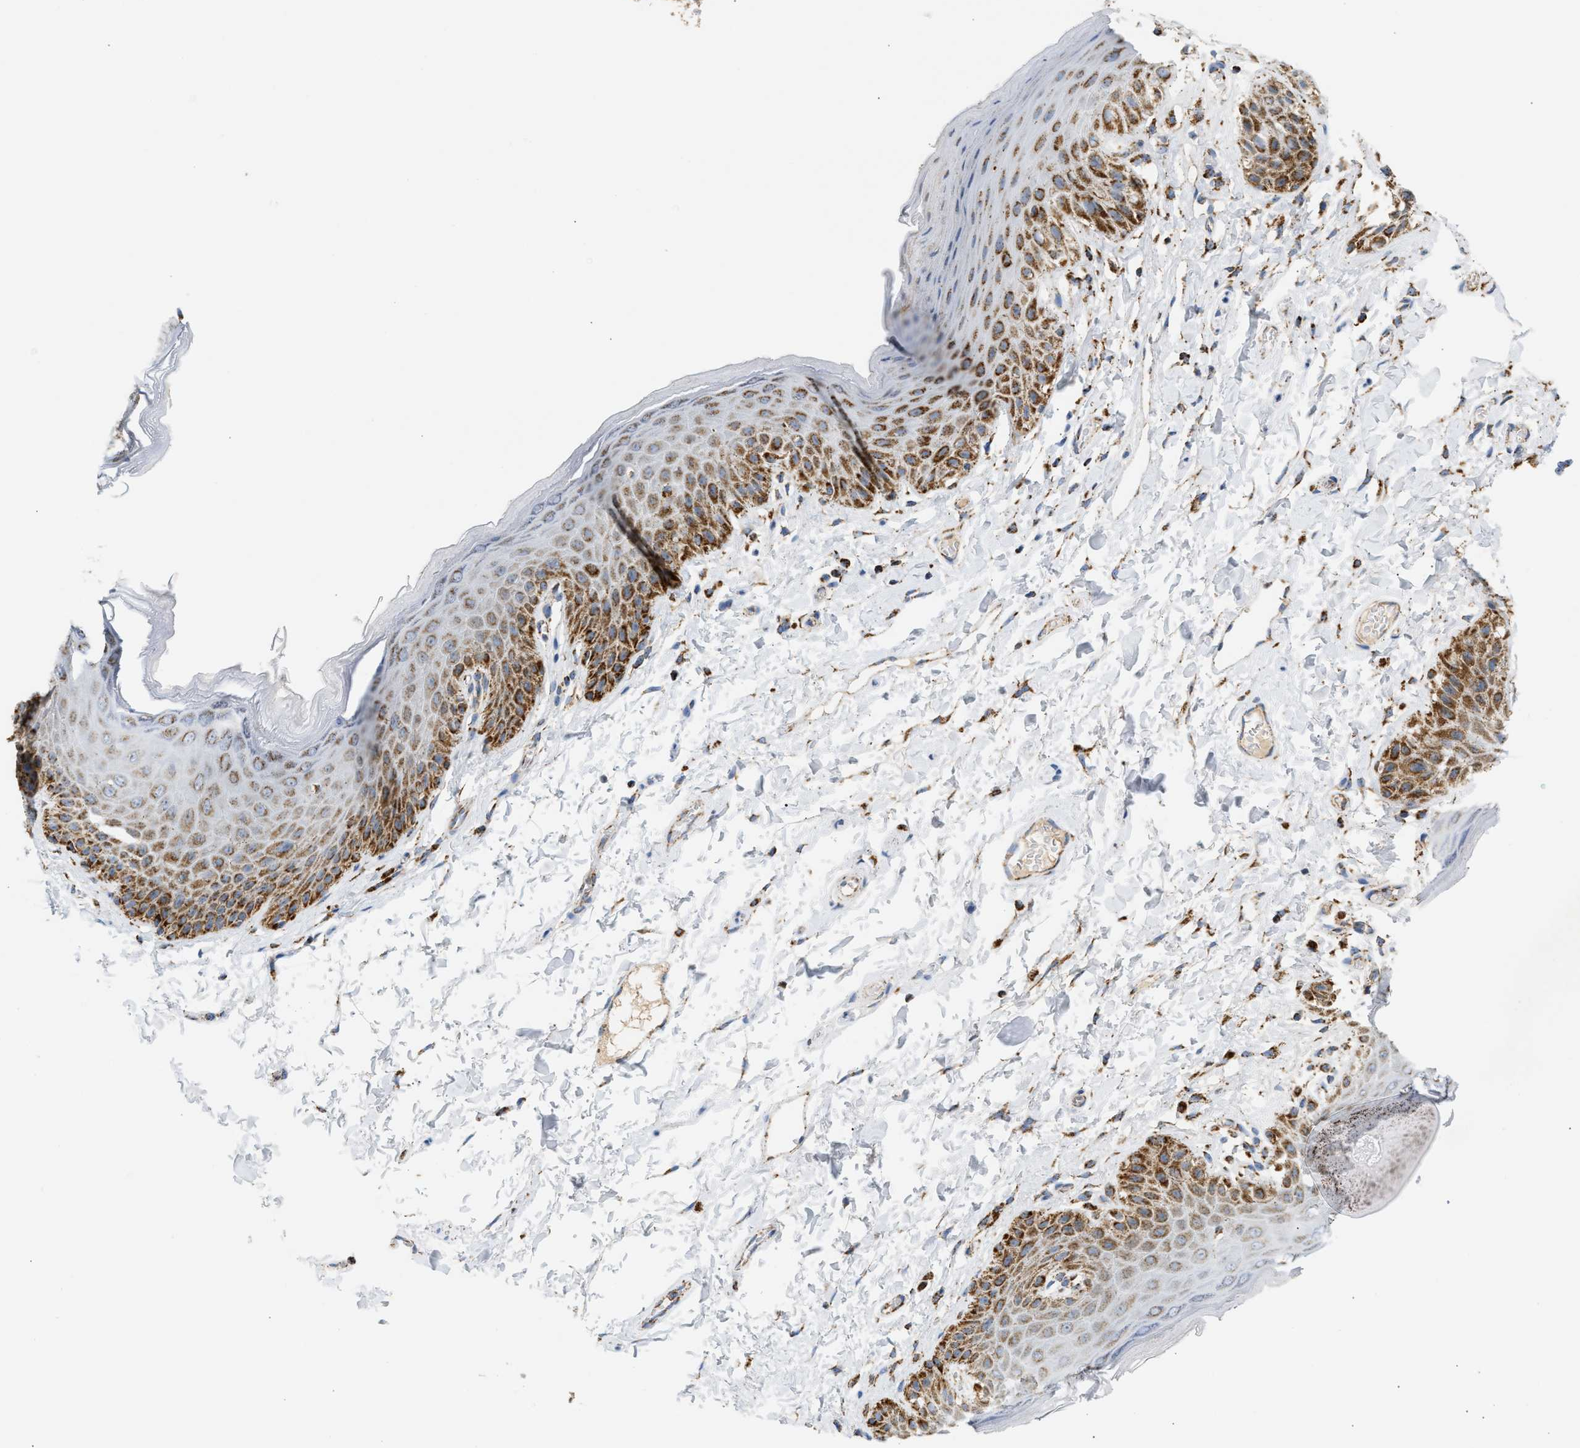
{"staining": {"intensity": "strong", "quantity": ">75%", "location": "cytoplasmic/membranous"}, "tissue": "skin", "cell_type": "Epidermal cells", "image_type": "normal", "snomed": [{"axis": "morphology", "description": "Normal tissue, NOS"}, {"axis": "topography", "description": "Anal"}], "caption": "Immunohistochemistry photomicrograph of normal skin: skin stained using IHC displays high levels of strong protein expression localized specifically in the cytoplasmic/membranous of epidermal cells, appearing as a cytoplasmic/membranous brown color.", "gene": "OGDH", "patient": {"sex": "male", "age": 44}}